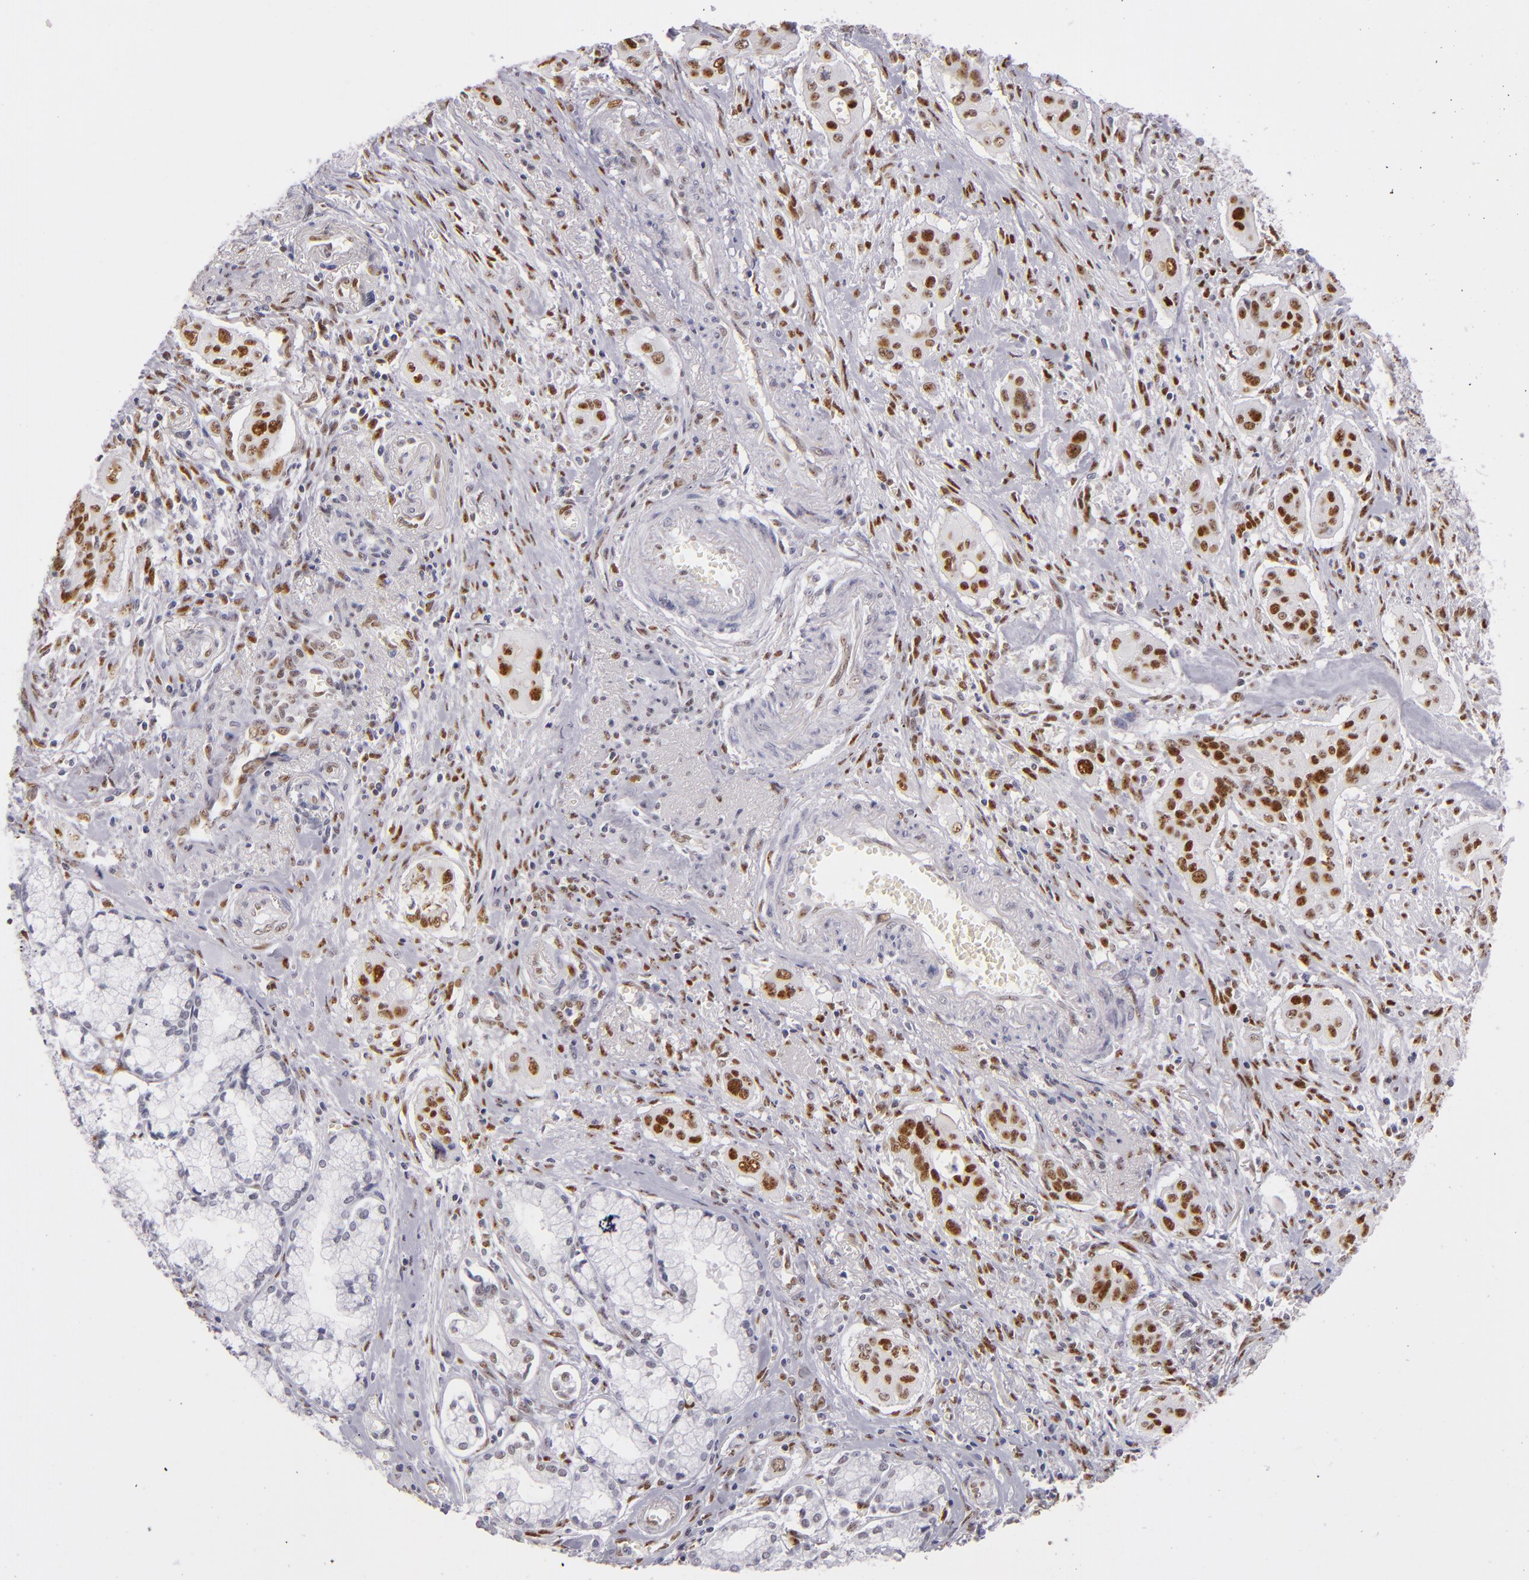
{"staining": {"intensity": "strong", "quantity": "25%-75%", "location": "nuclear"}, "tissue": "pancreatic cancer", "cell_type": "Tumor cells", "image_type": "cancer", "snomed": [{"axis": "morphology", "description": "Adenocarcinoma, NOS"}, {"axis": "topography", "description": "Pancreas"}], "caption": "Strong nuclear positivity is present in approximately 25%-75% of tumor cells in adenocarcinoma (pancreatic).", "gene": "TOP3A", "patient": {"sex": "male", "age": 77}}